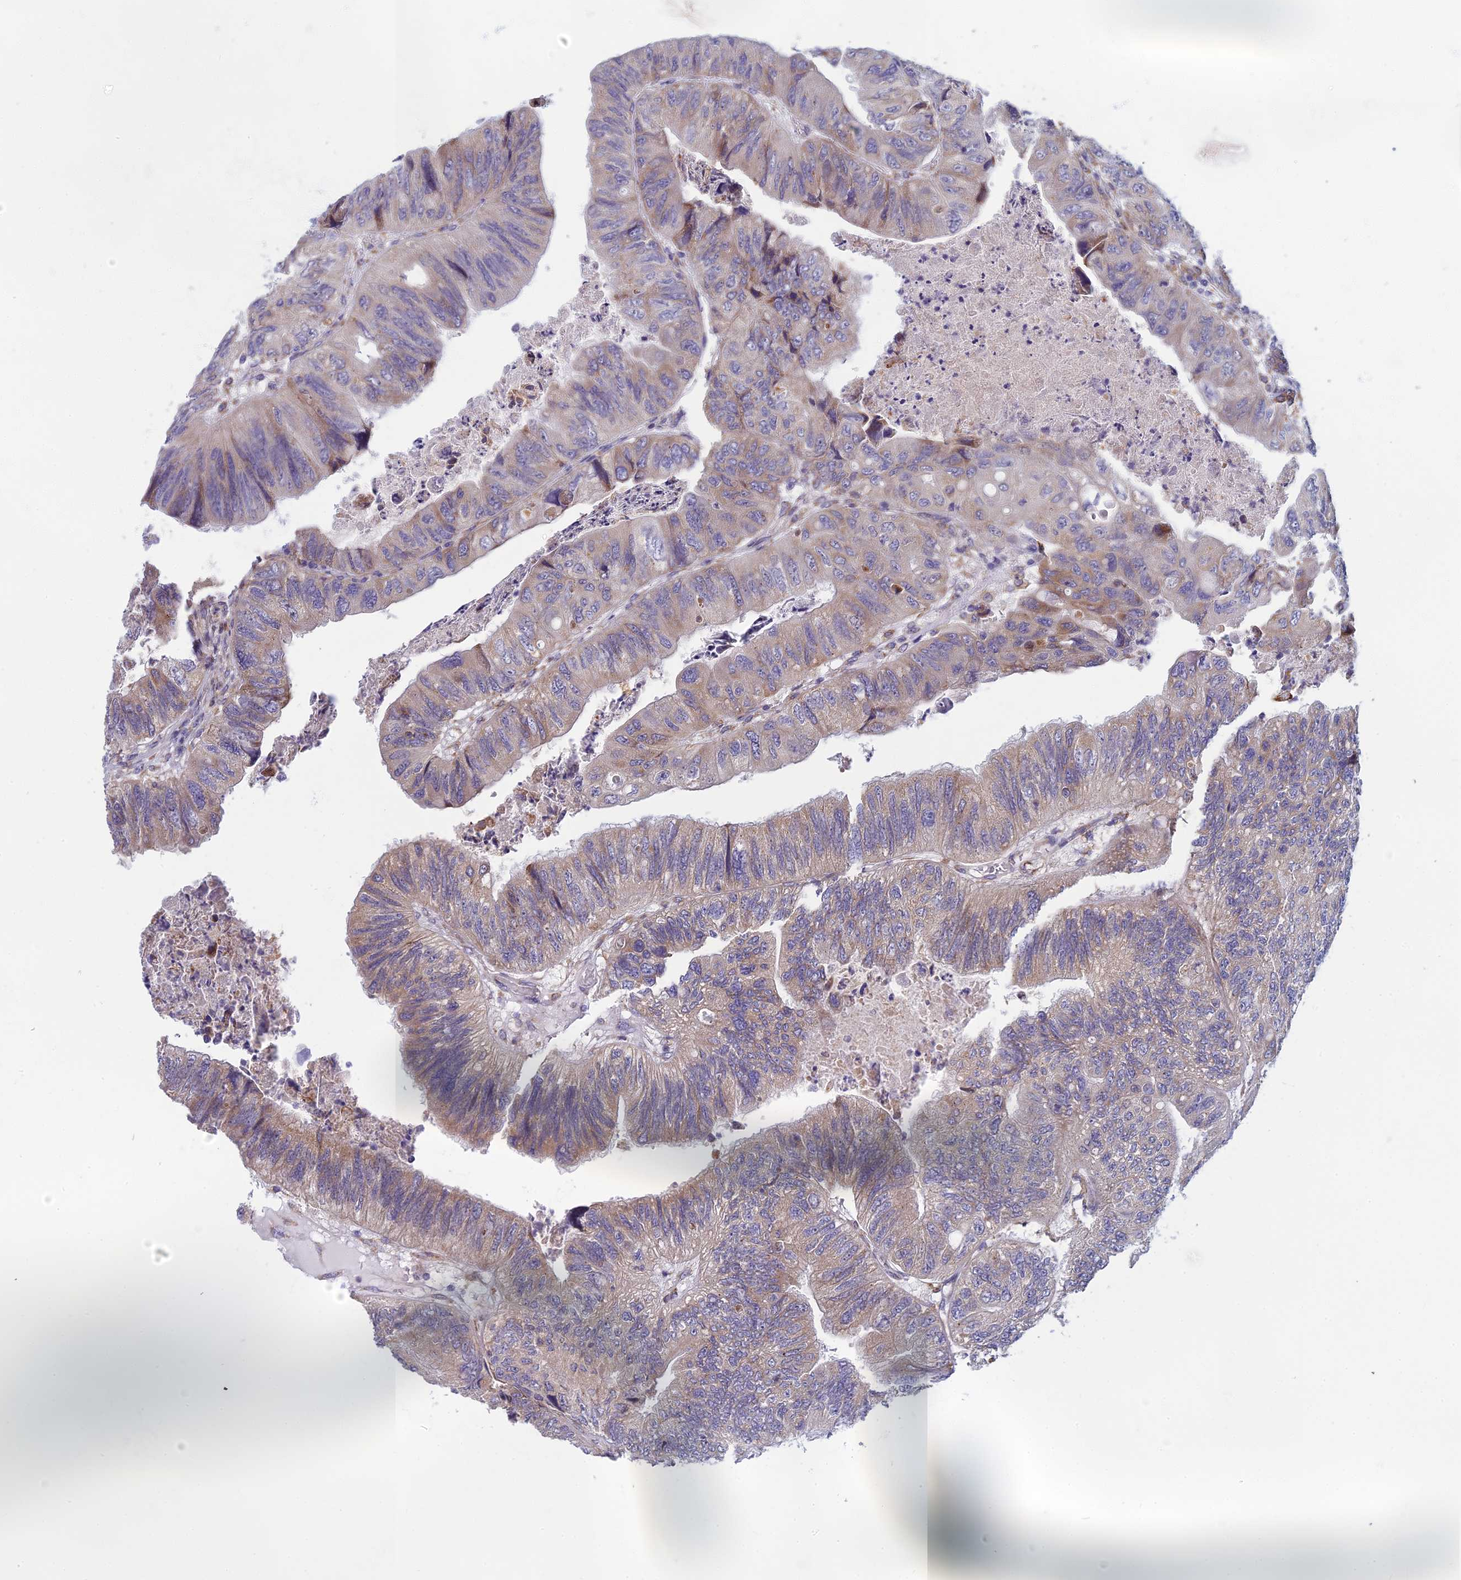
{"staining": {"intensity": "weak", "quantity": "<25%", "location": "cytoplasmic/membranous"}, "tissue": "colorectal cancer", "cell_type": "Tumor cells", "image_type": "cancer", "snomed": [{"axis": "morphology", "description": "Adenocarcinoma, NOS"}, {"axis": "topography", "description": "Rectum"}], "caption": "An image of adenocarcinoma (colorectal) stained for a protein shows no brown staining in tumor cells. The staining is performed using DAB (3,3'-diaminobenzidine) brown chromogen with nuclei counter-stained in using hematoxylin.", "gene": "DDX51", "patient": {"sex": "male", "age": 63}}